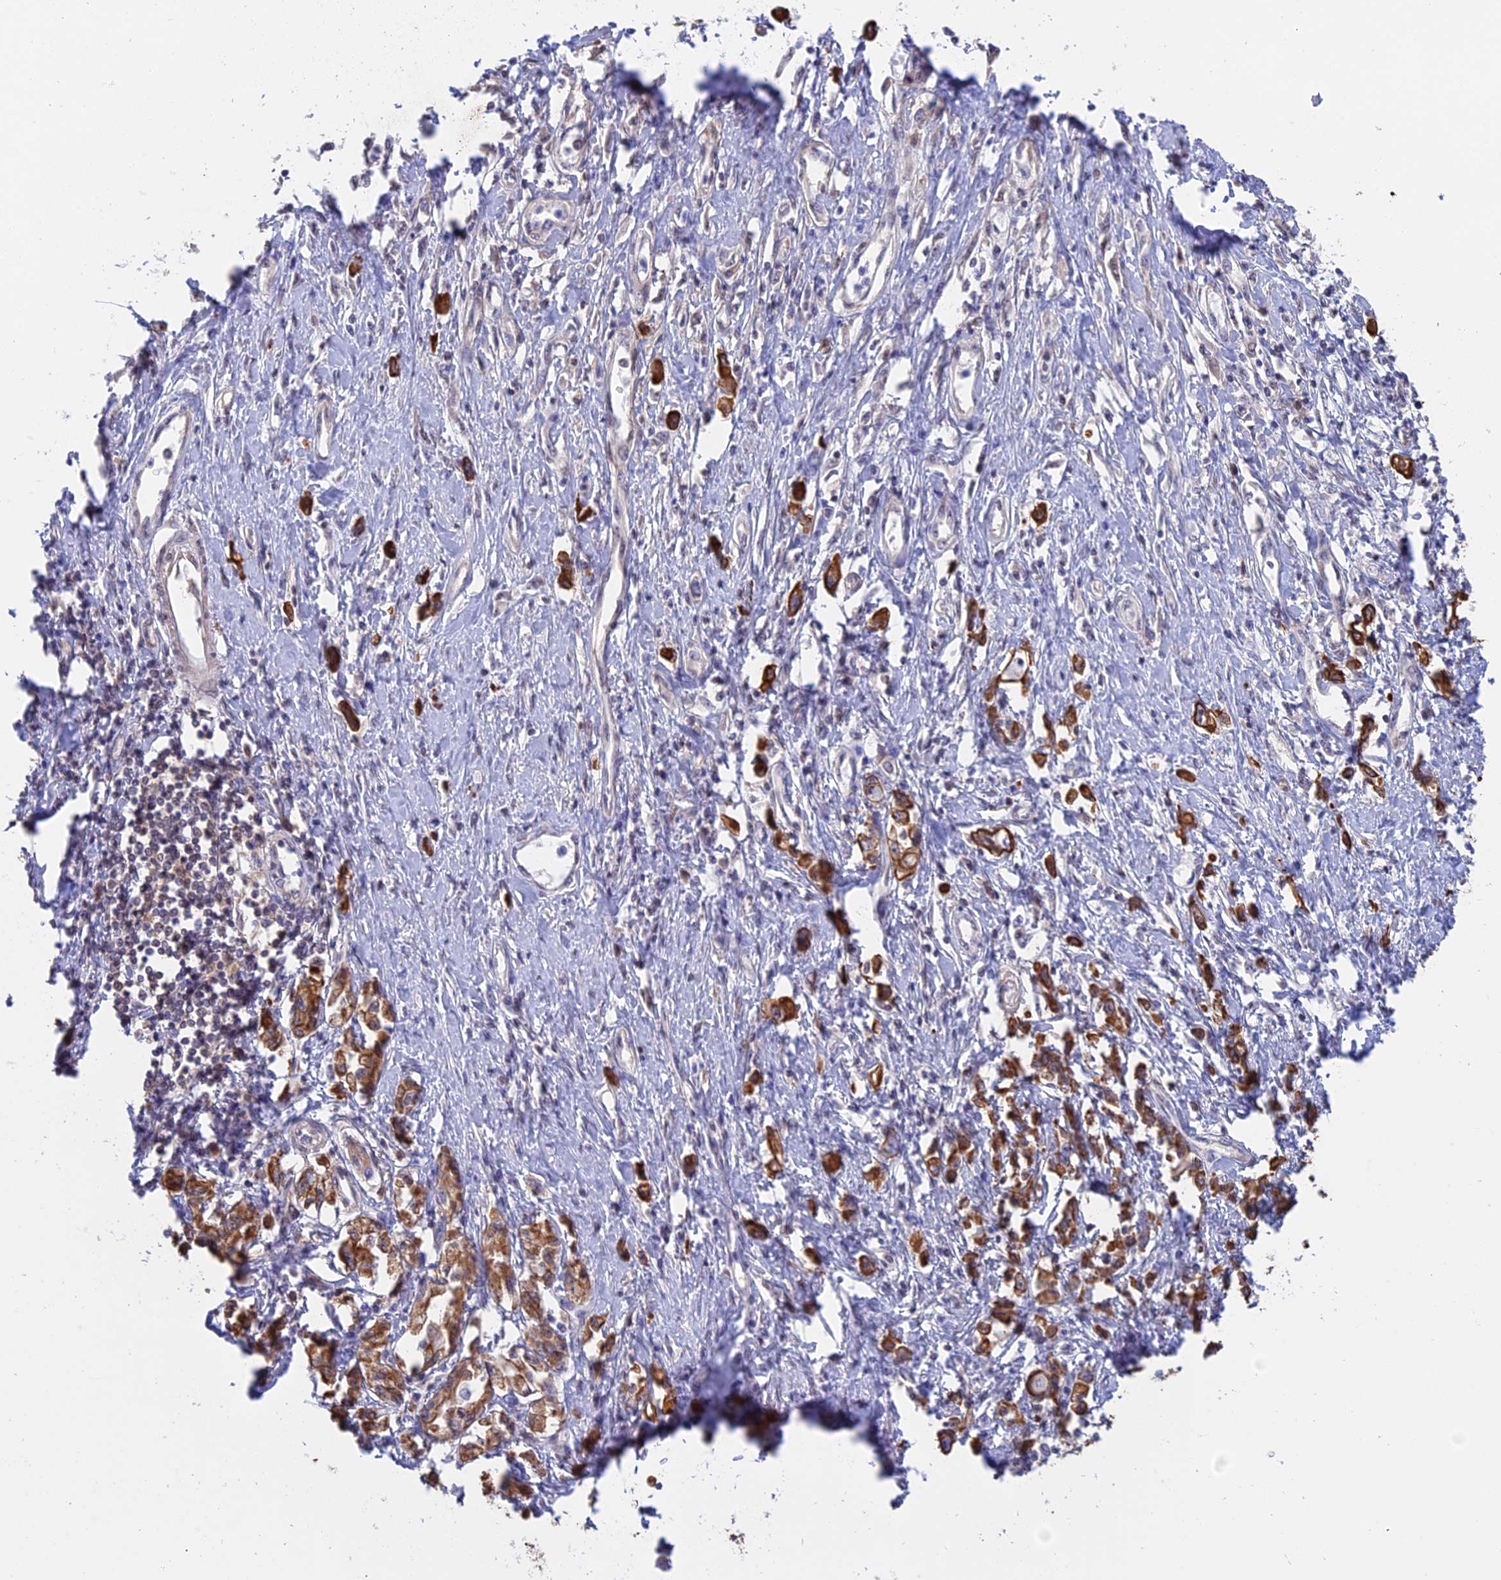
{"staining": {"intensity": "strong", "quantity": ">75%", "location": "cytoplasmic/membranous"}, "tissue": "stomach cancer", "cell_type": "Tumor cells", "image_type": "cancer", "snomed": [{"axis": "morphology", "description": "Adenocarcinoma, NOS"}, {"axis": "topography", "description": "Stomach"}], "caption": "There is high levels of strong cytoplasmic/membranous expression in tumor cells of adenocarcinoma (stomach), as demonstrated by immunohistochemical staining (brown color).", "gene": "STUB1", "patient": {"sex": "female", "age": 76}}